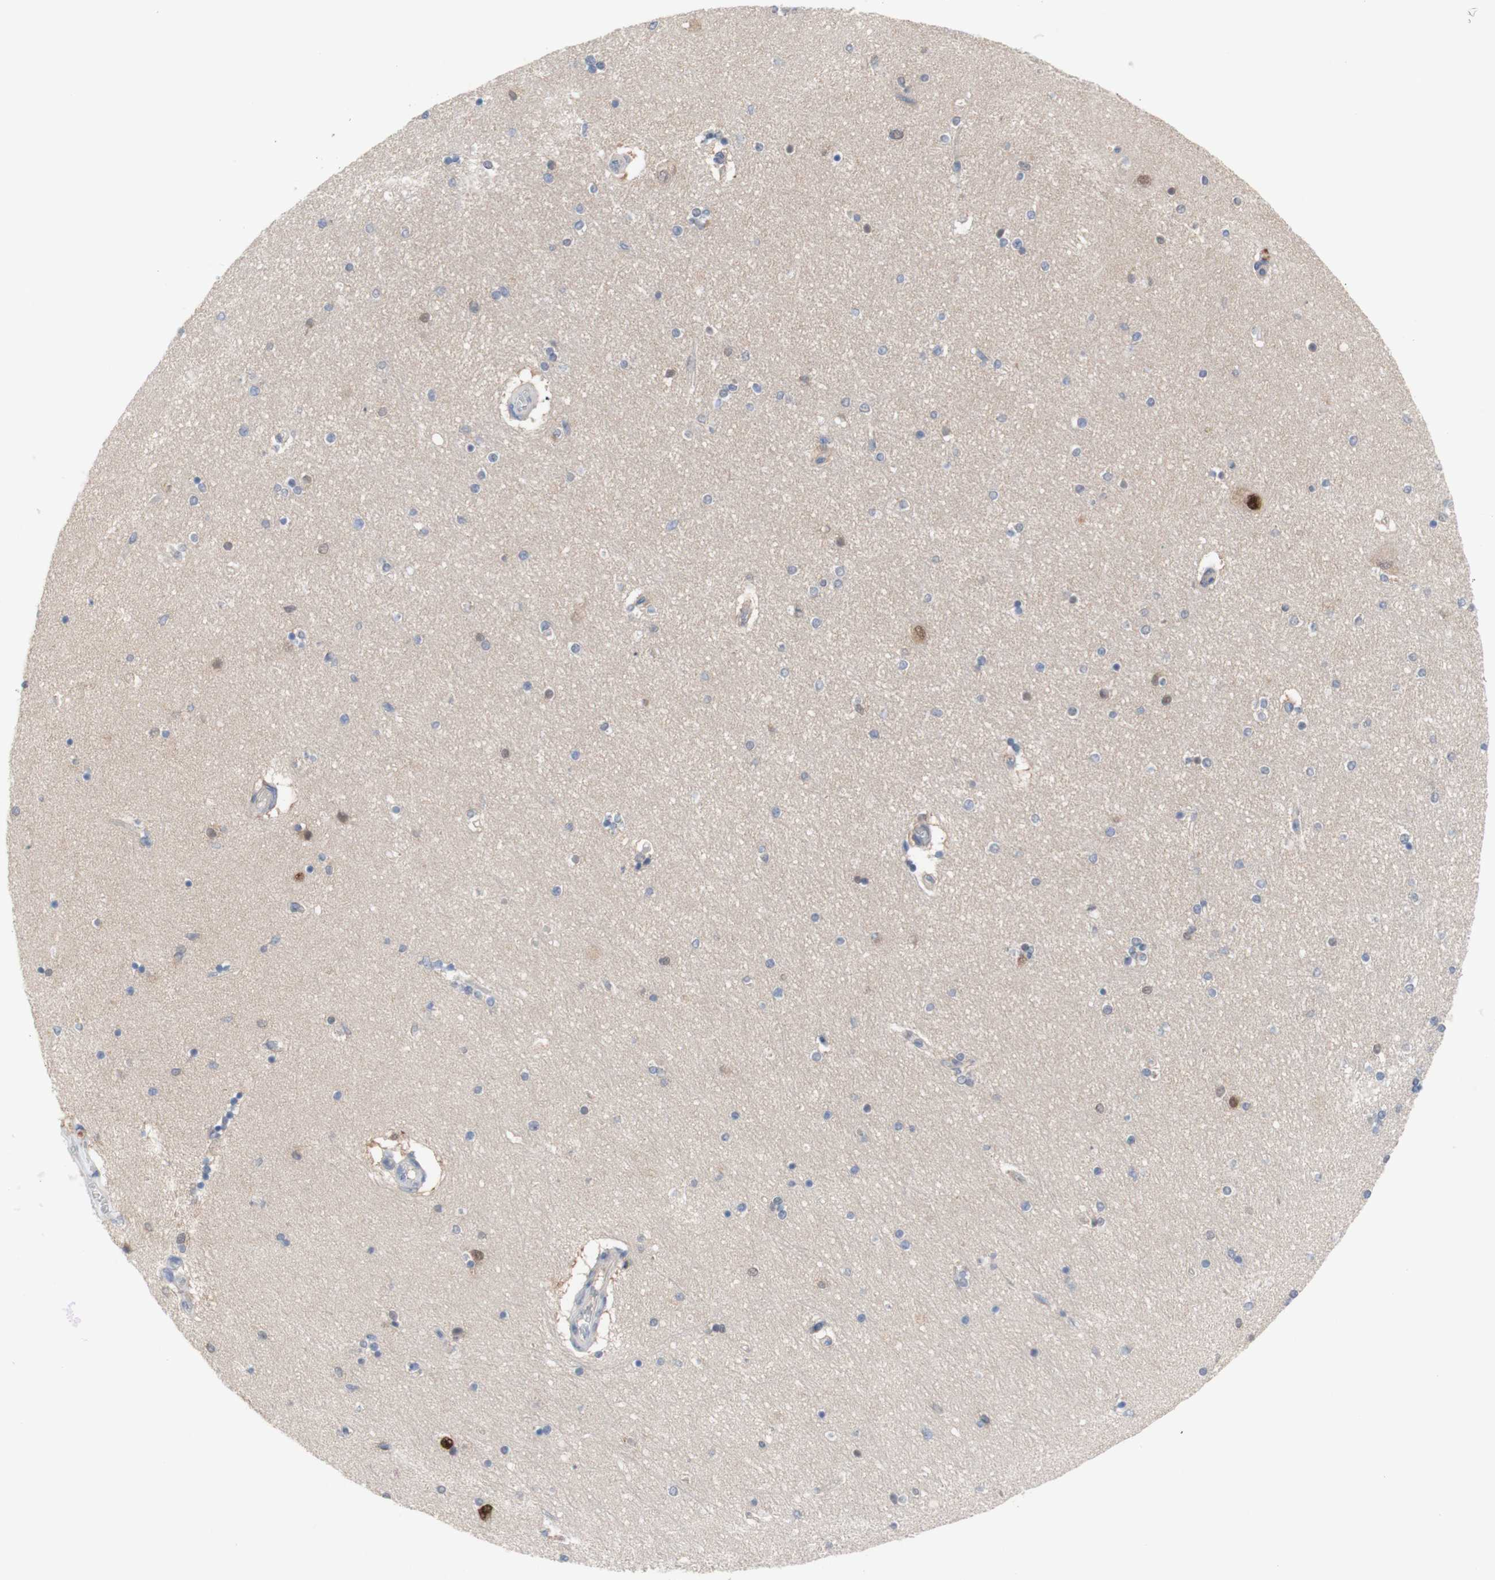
{"staining": {"intensity": "weak", "quantity": "<25%", "location": "cytoplasmic/membranous"}, "tissue": "hippocampus", "cell_type": "Glial cells", "image_type": "normal", "snomed": [{"axis": "morphology", "description": "Normal tissue, NOS"}, {"axis": "topography", "description": "Hippocampus"}], "caption": "Immunohistochemical staining of normal human hippocampus exhibits no significant positivity in glial cells.", "gene": "PRMT5", "patient": {"sex": "female", "age": 54}}